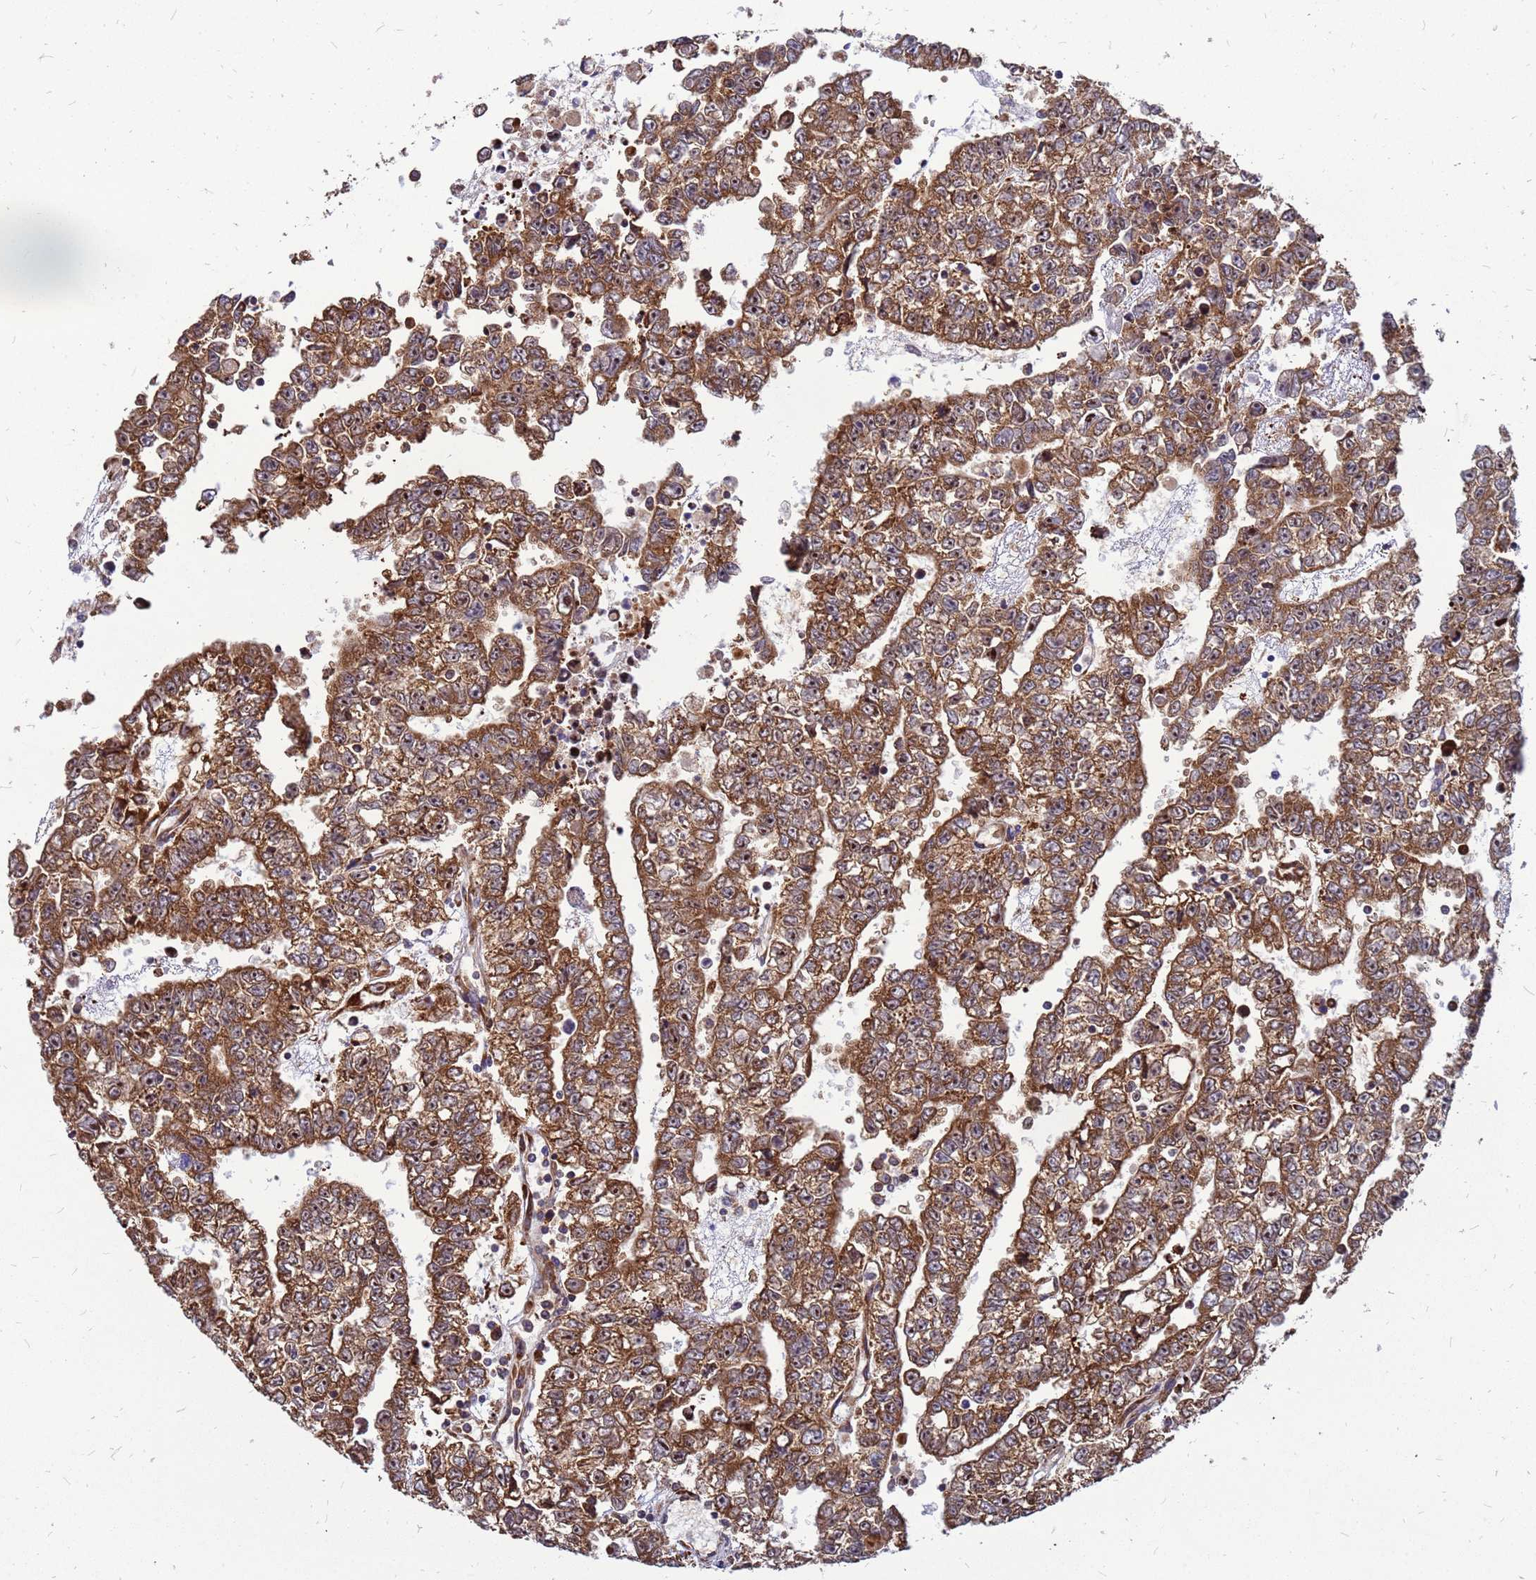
{"staining": {"intensity": "moderate", "quantity": ">75%", "location": "cytoplasmic/membranous"}, "tissue": "testis cancer", "cell_type": "Tumor cells", "image_type": "cancer", "snomed": [{"axis": "morphology", "description": "Carcinoma, Embryonal, NOS"}, {"axis": "topography", "description": "Testis"}], "caption": "High-power microscopy captured an IHC histopathology image of testis cancer, revealing moderate cytoplasmic/membranous positivity in about >75% of tumor cells.", "gene": "RPL8", "patient": {"sex": "male", "age": 25}}